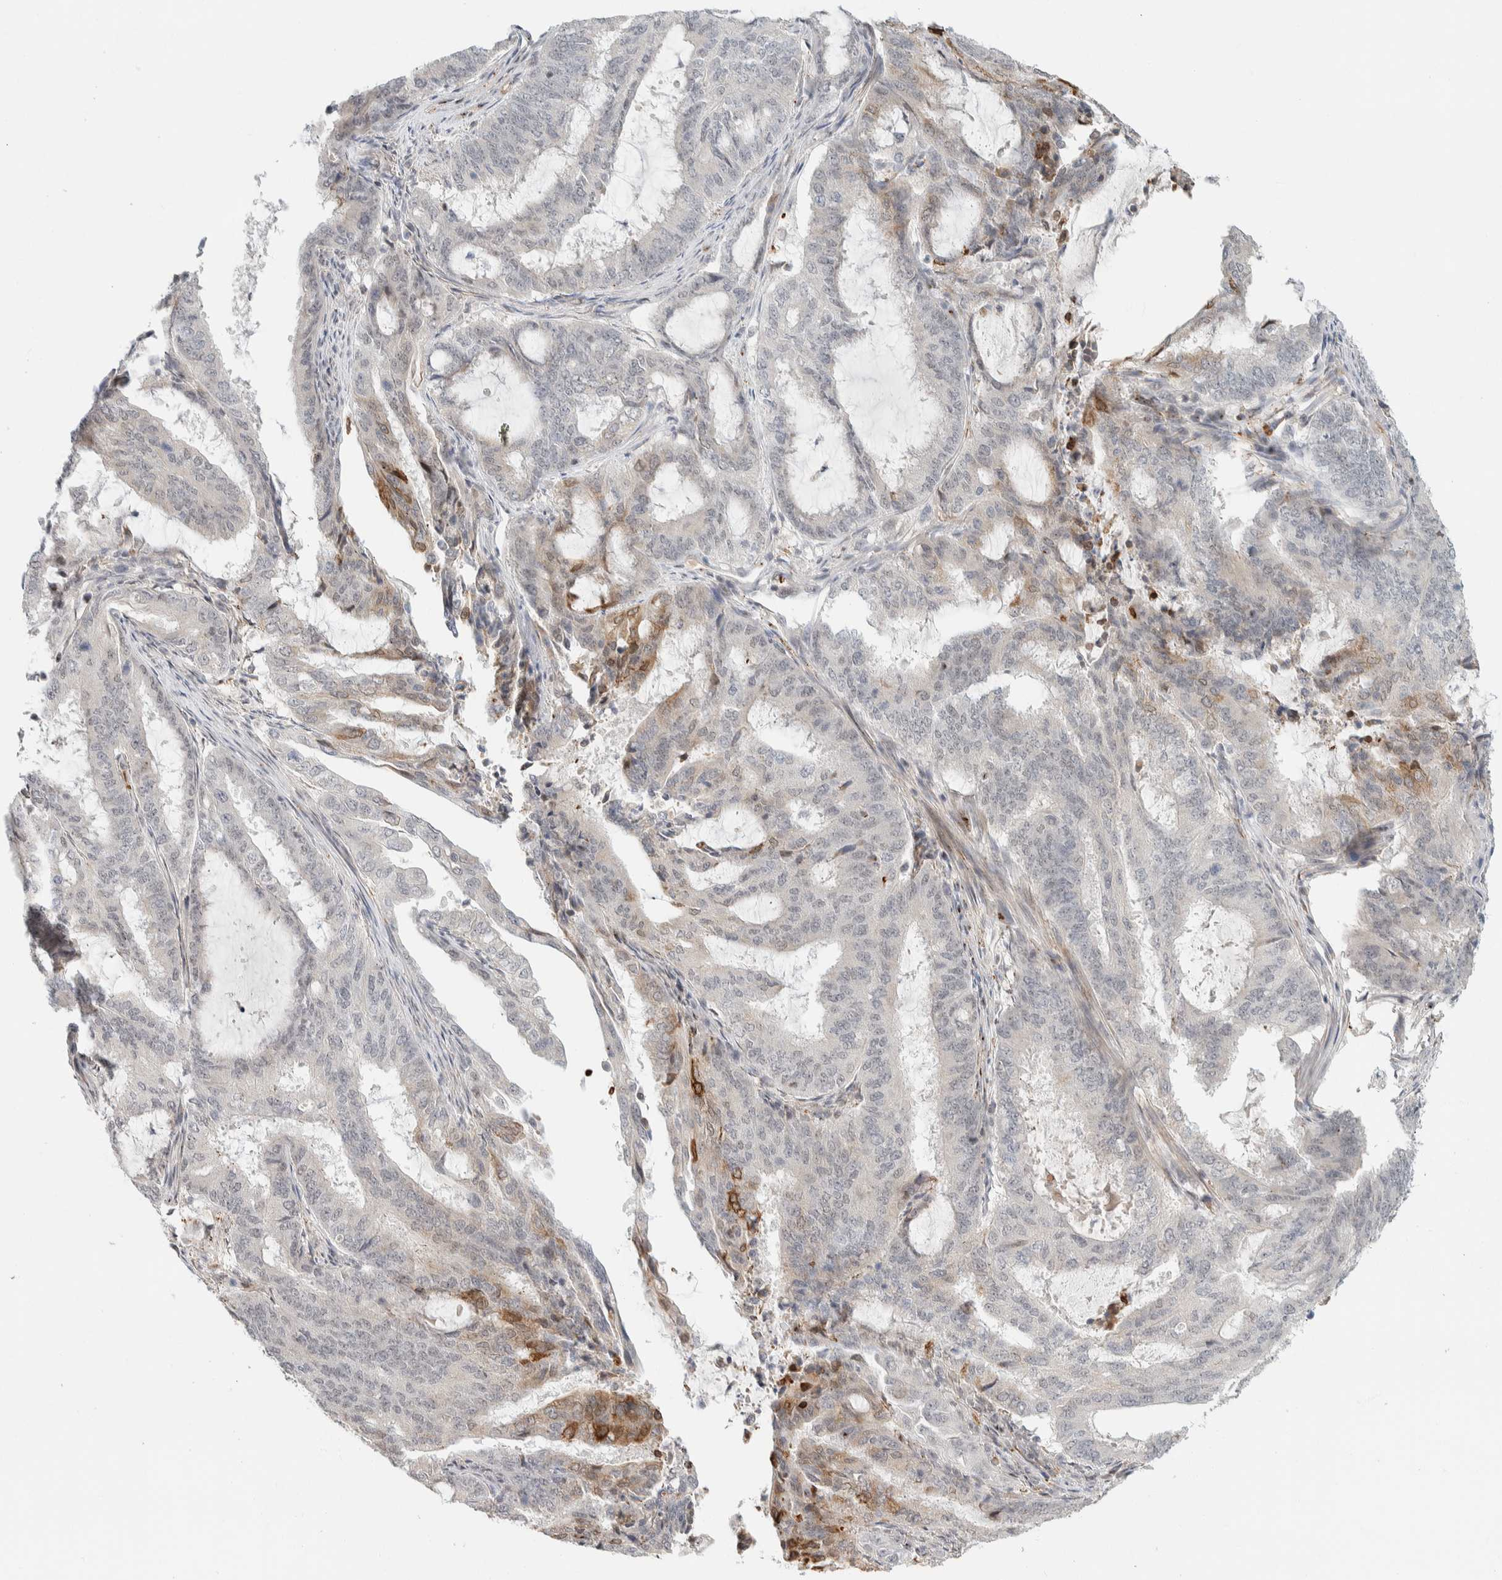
{"staining": {"intensity": "moderate", "quantity": "<25%", "location": "cytoplasmic/membranous"}, "tissue": "endometrial cancer", "cell_type": "Tumor cells", "image_type": "cancer", "snomed": [{"axis": "morphology", "description": "Adenocarcinoma, NOS"}, {"axis": "topography", "description": "Endometrium"}], "caption": "A brown stain highlights moderate cytoplasmic/membranous expression of a protein in adenocarcinoma (endometrial) tumor cells.", "gene": "ZBTB2", "patient": {"sex": "female", "age": 51}}